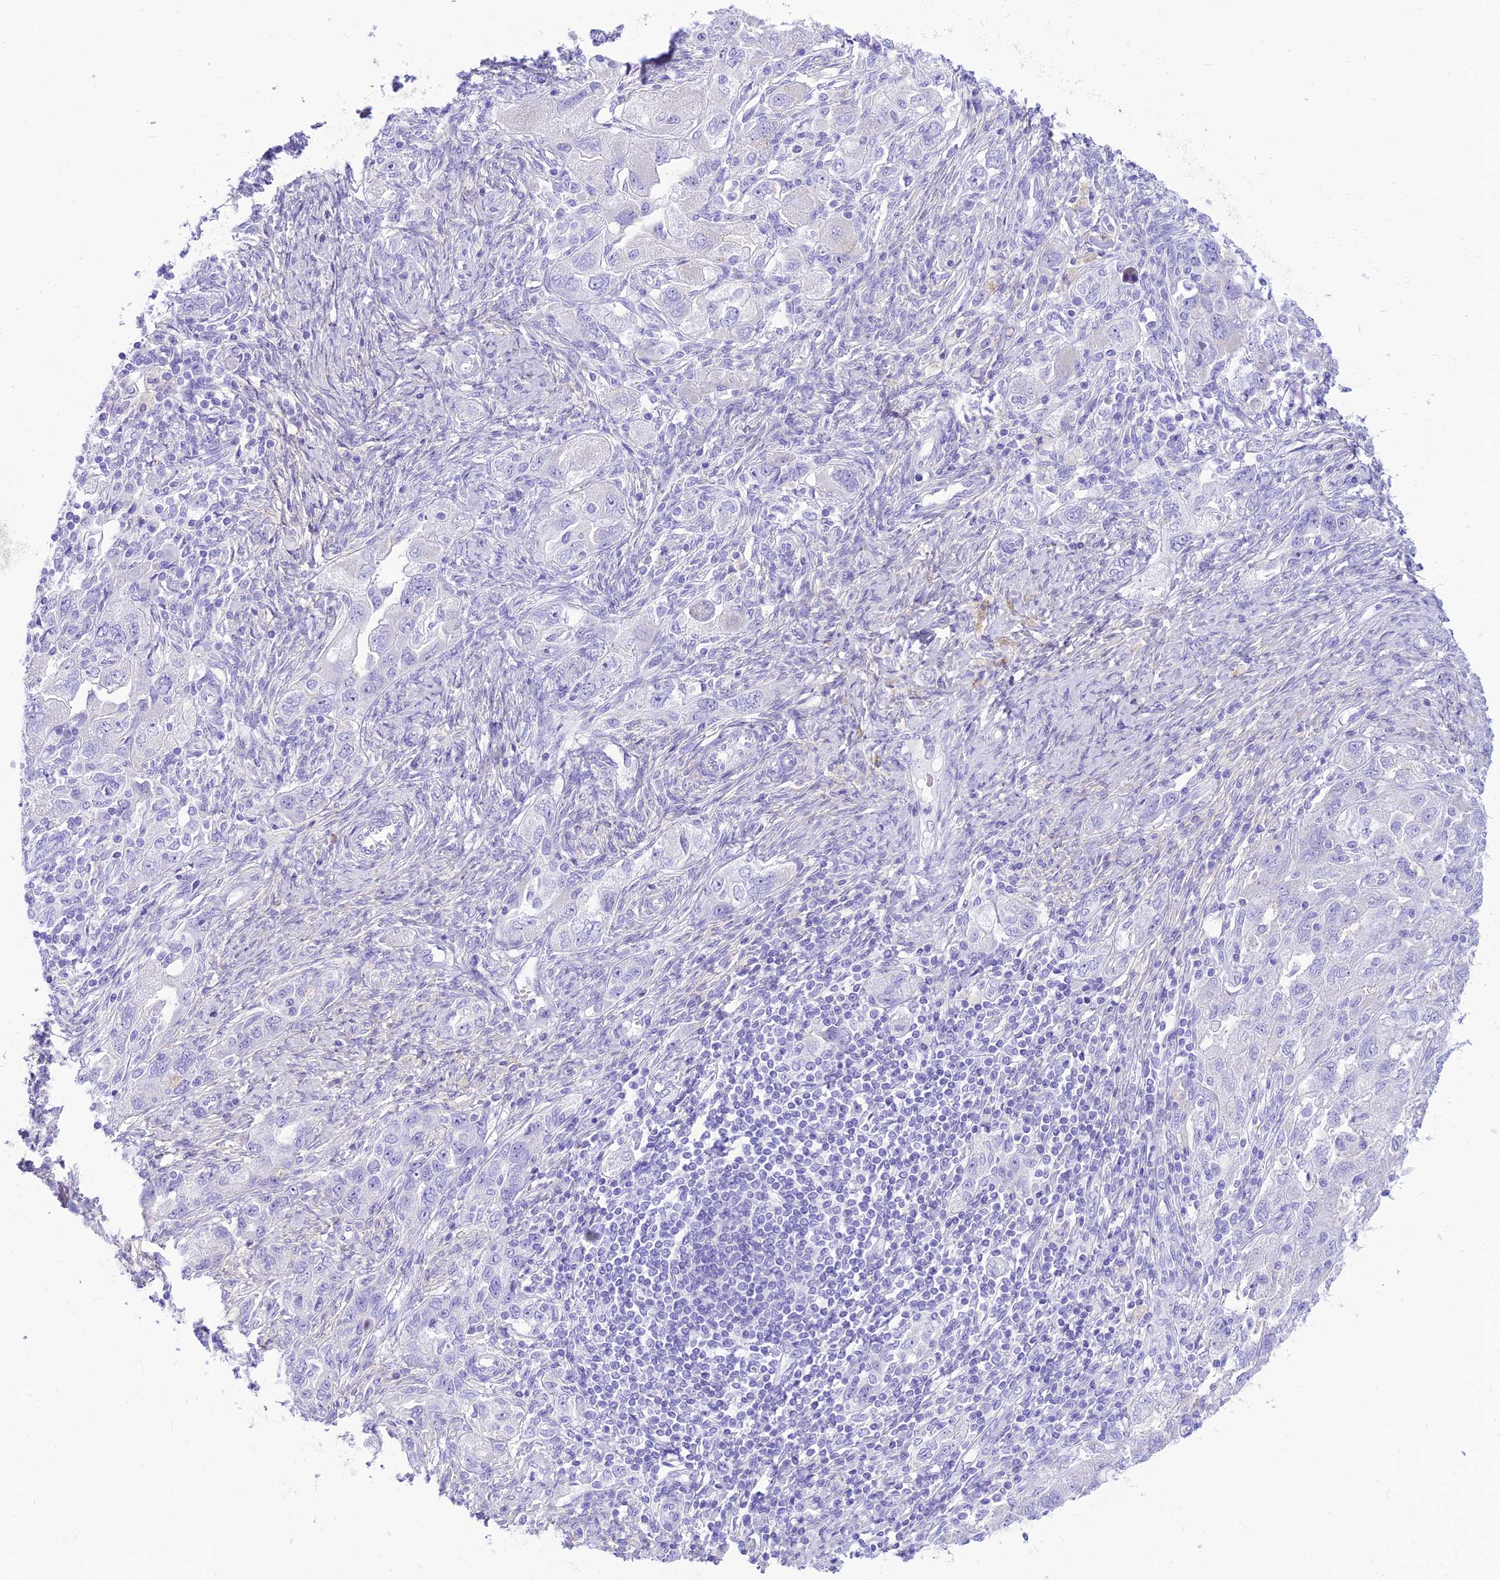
{"staining": {"intensity": "negative", "quantity": "none", "location": "none"}, "tissue": "ovarian cancer", "cell_type": "Tumor cells", "image_type": "cancer", "snomed": [{"axis": "morphology", "description": "Carcinoma, NOS"}, {"axis": "morphology", "description": "Cystadenocarcinoma, serous, NOS"}, {"axis": "topography", "description": "Ovary"}], "caption": "Micrograph shows no significant protein staining in tumor cells of ovarian carcinoma.", "gene": "PRNP", "patient": {"sex": "female", "age": 69}}